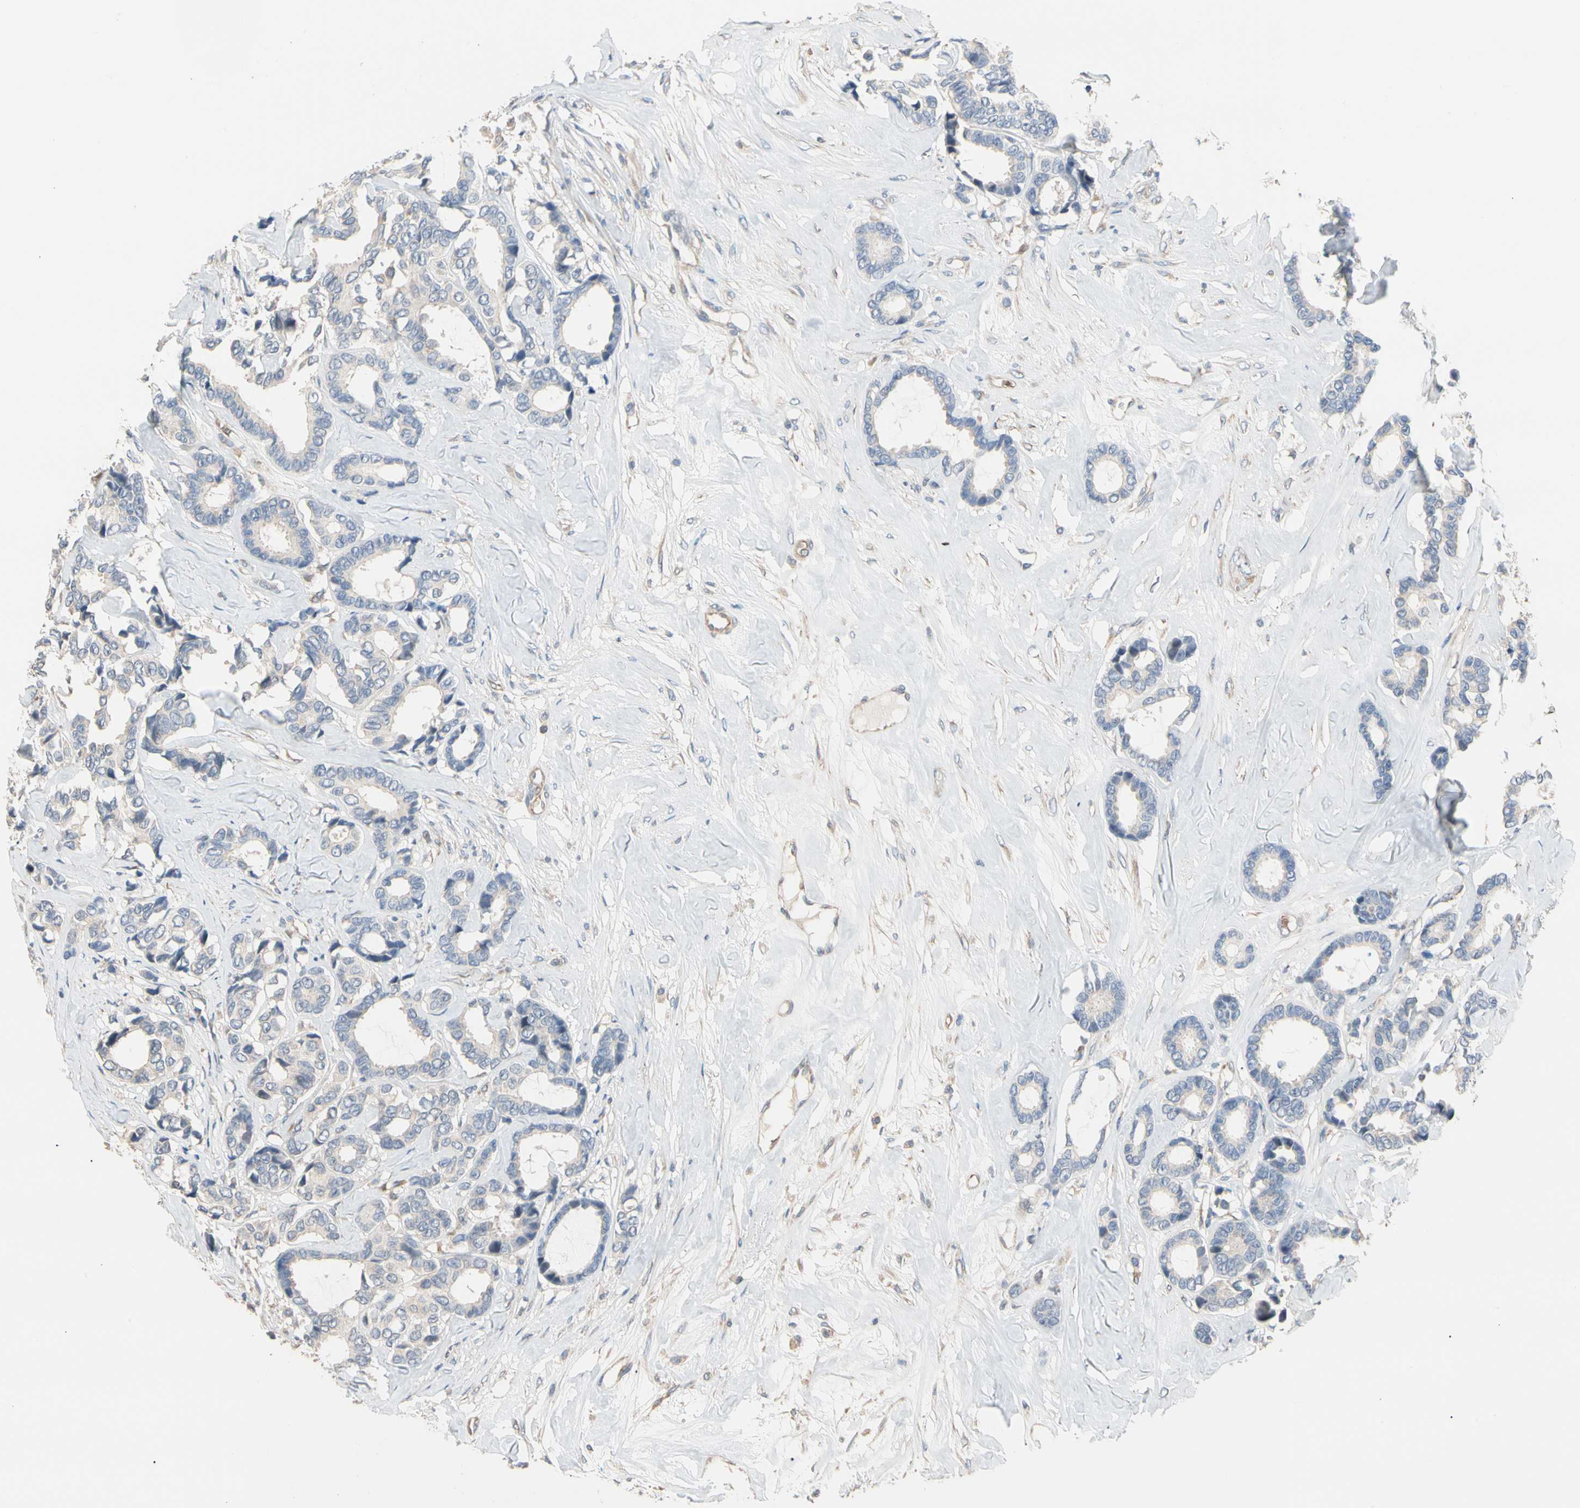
{"staining": {"intensity": "negative", "quantity": "none", "location": "none"}, "tissue": "breast cancer", "cell_type": "Tumor cells", "image_type": "cancer", "snomed": [{"axis": "morphology", "description": "Duct carcinoma"}, {"axis": "topography", "description": "Breast"}], "caption": "Breast cancer (infiltrating ductal carcinoma) stained for a protein using immunohistochemistry (IHC) reveals no expression tumor cells.", "gene": "BBOX1", "patient": {"sex": "female", "age": 87}}